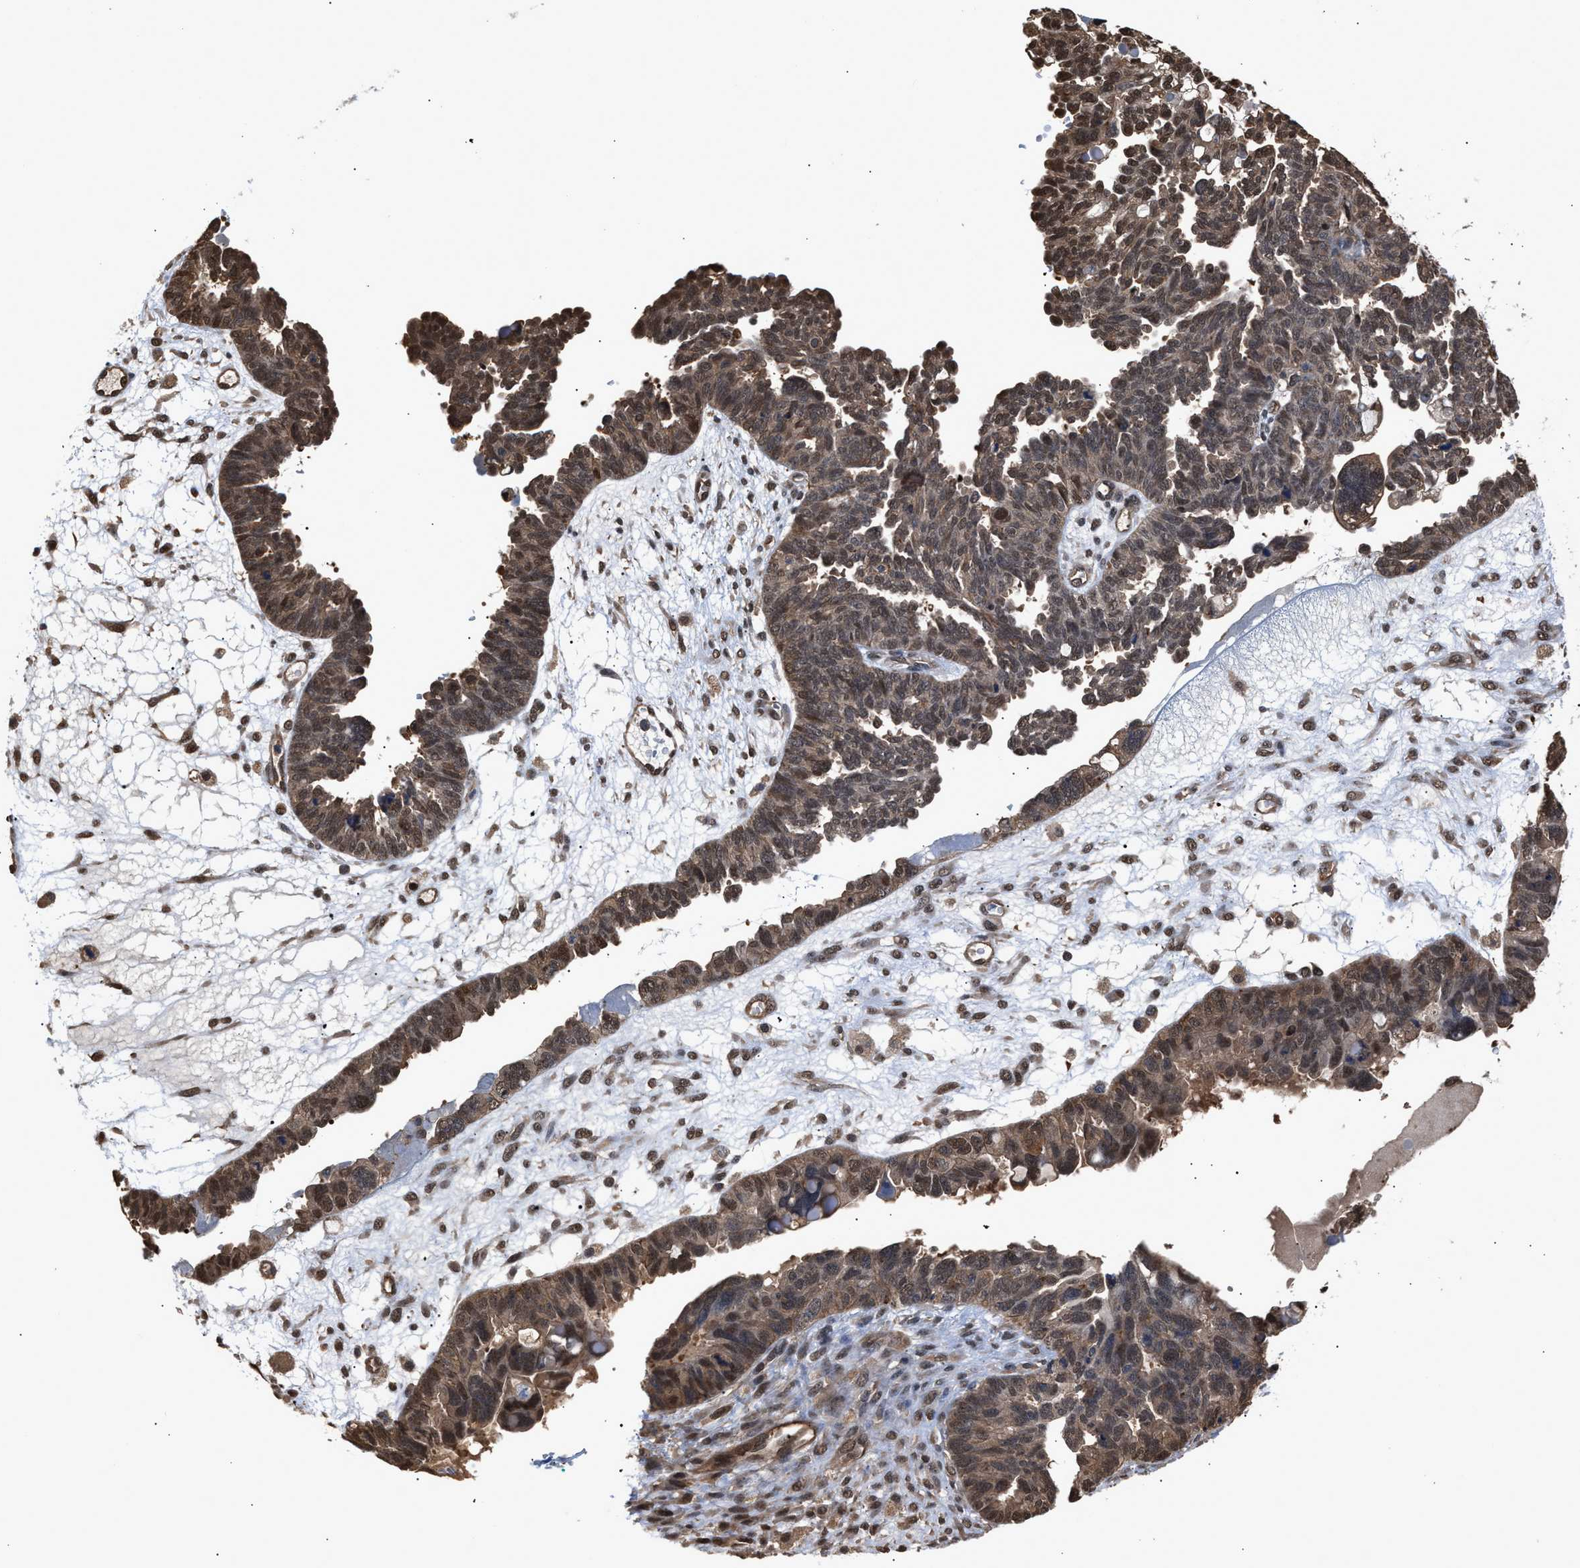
{"staining": {"intensity": "moderate", "quantity": "25%-75%", "location": "cytoplasmic/membranous,nuclear"}, "tissue": "ovarian cancer", "cell_type": "Tumor cells", "image_type": "cancer", "snomed": [{"axis": "morphology", "description": "Cystadenocarcinoma, serous, NOS"}, {"axis": "topography", "description": "Ovary"}], "caption": "Ovarian serous cystadenocarcinoma stained with IHC reveals moderate cytoplasmic/membranous and nuclear positivity in about 25%-75% of tumor cells. (Brightfield microscopy of DAB IHC at high magnification).", "gene": "SCAI", "patient": {"sex": "female", "age": 79}}